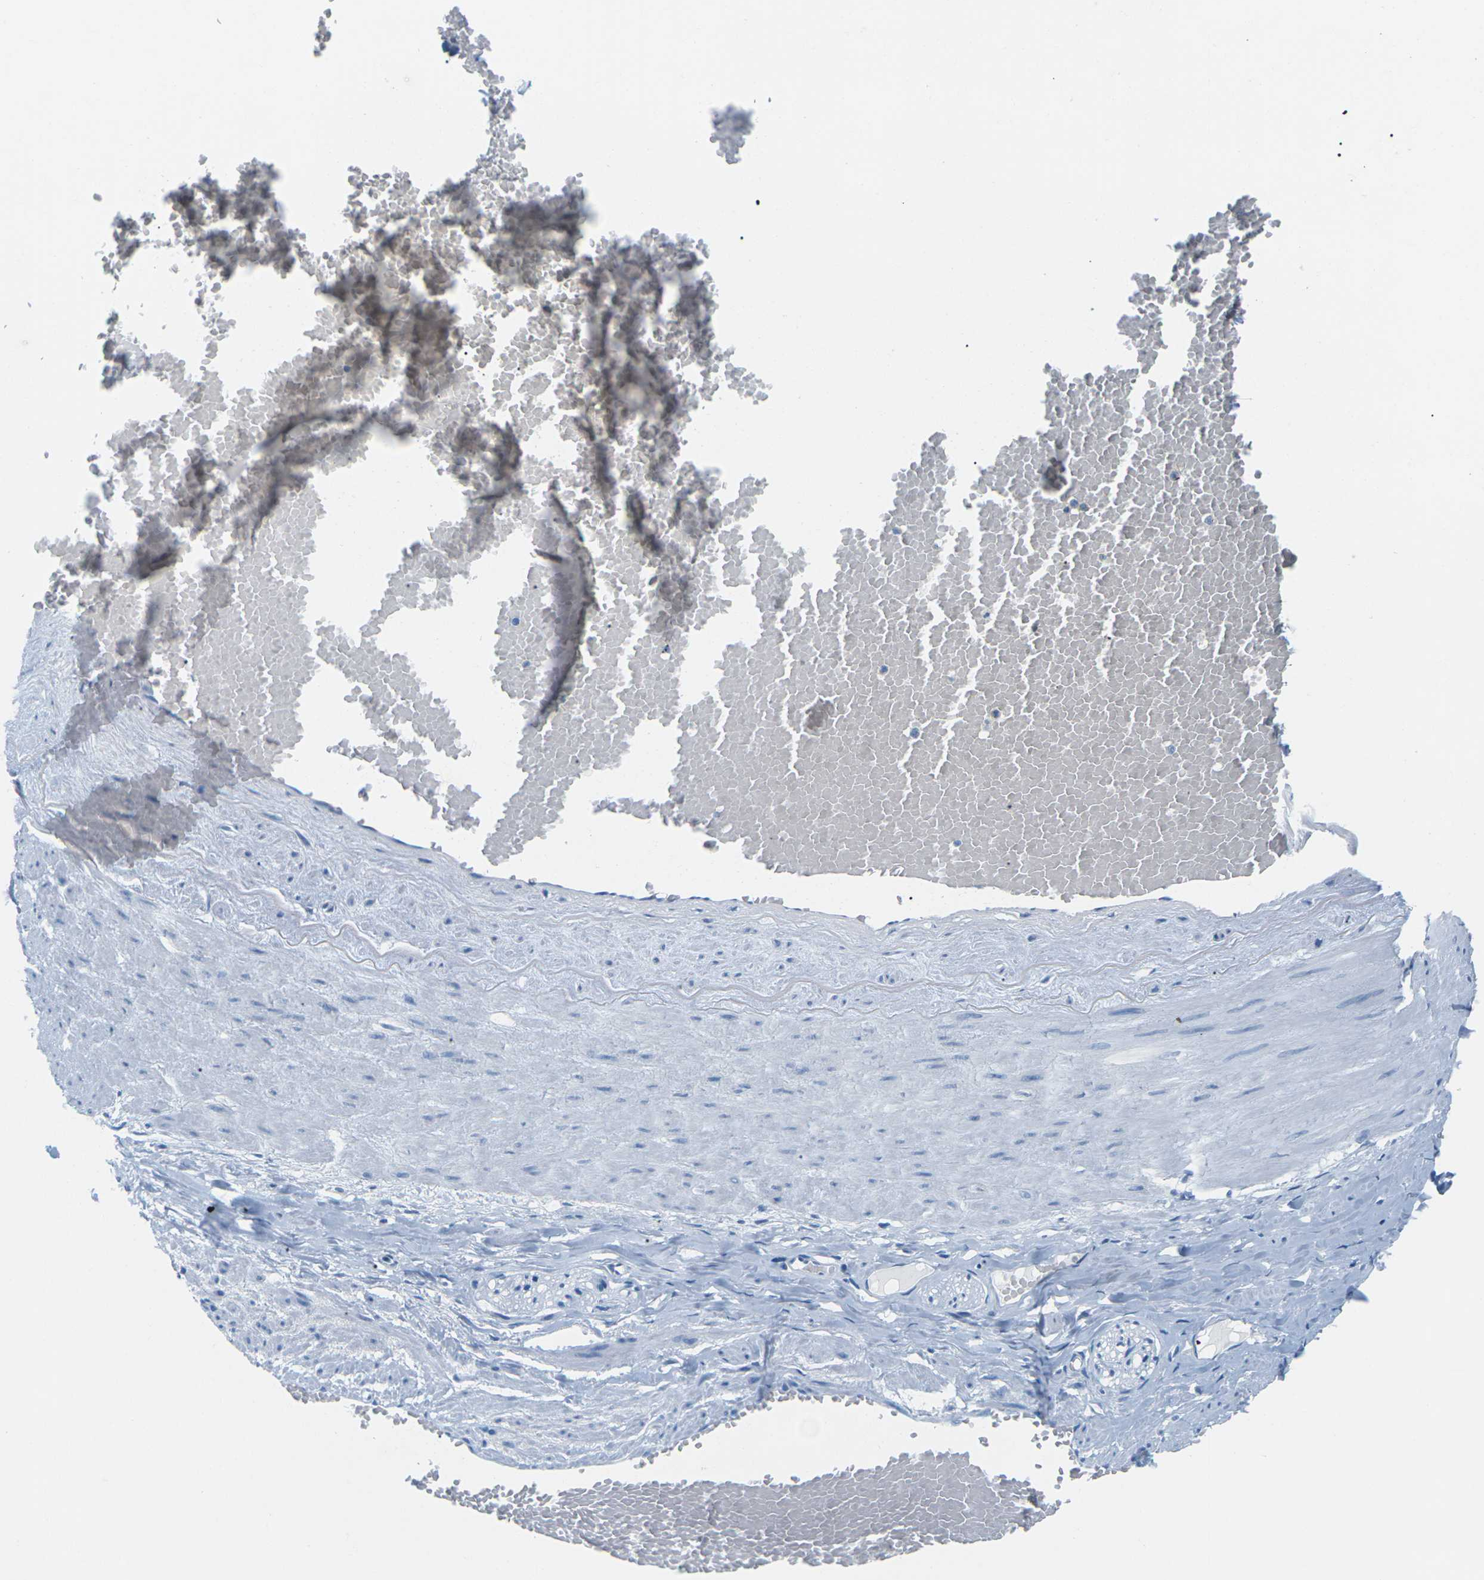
{"staining": {"intensity": "negative", "quantity": "none", "location": "none"}, "tissue": "adipose tissue", "cell_type": "Adipocytes", "image_type": "normal", "snomed": [{"axis": "morphology", "description": "Normal tissue, NOS"}, {"axis": "topography", "description": "Soft tissue"}, {"axis": "topography", "description": "Vascular tissue"}], "caption": "Adipocytes are negative for brown protein staining in benign adipose tissue. (Brightfield microscopy of DAB immunohistochemistry at high magnification).", "gene": "SLC12A1", "patient": {"sex": "female", "age": 35}}